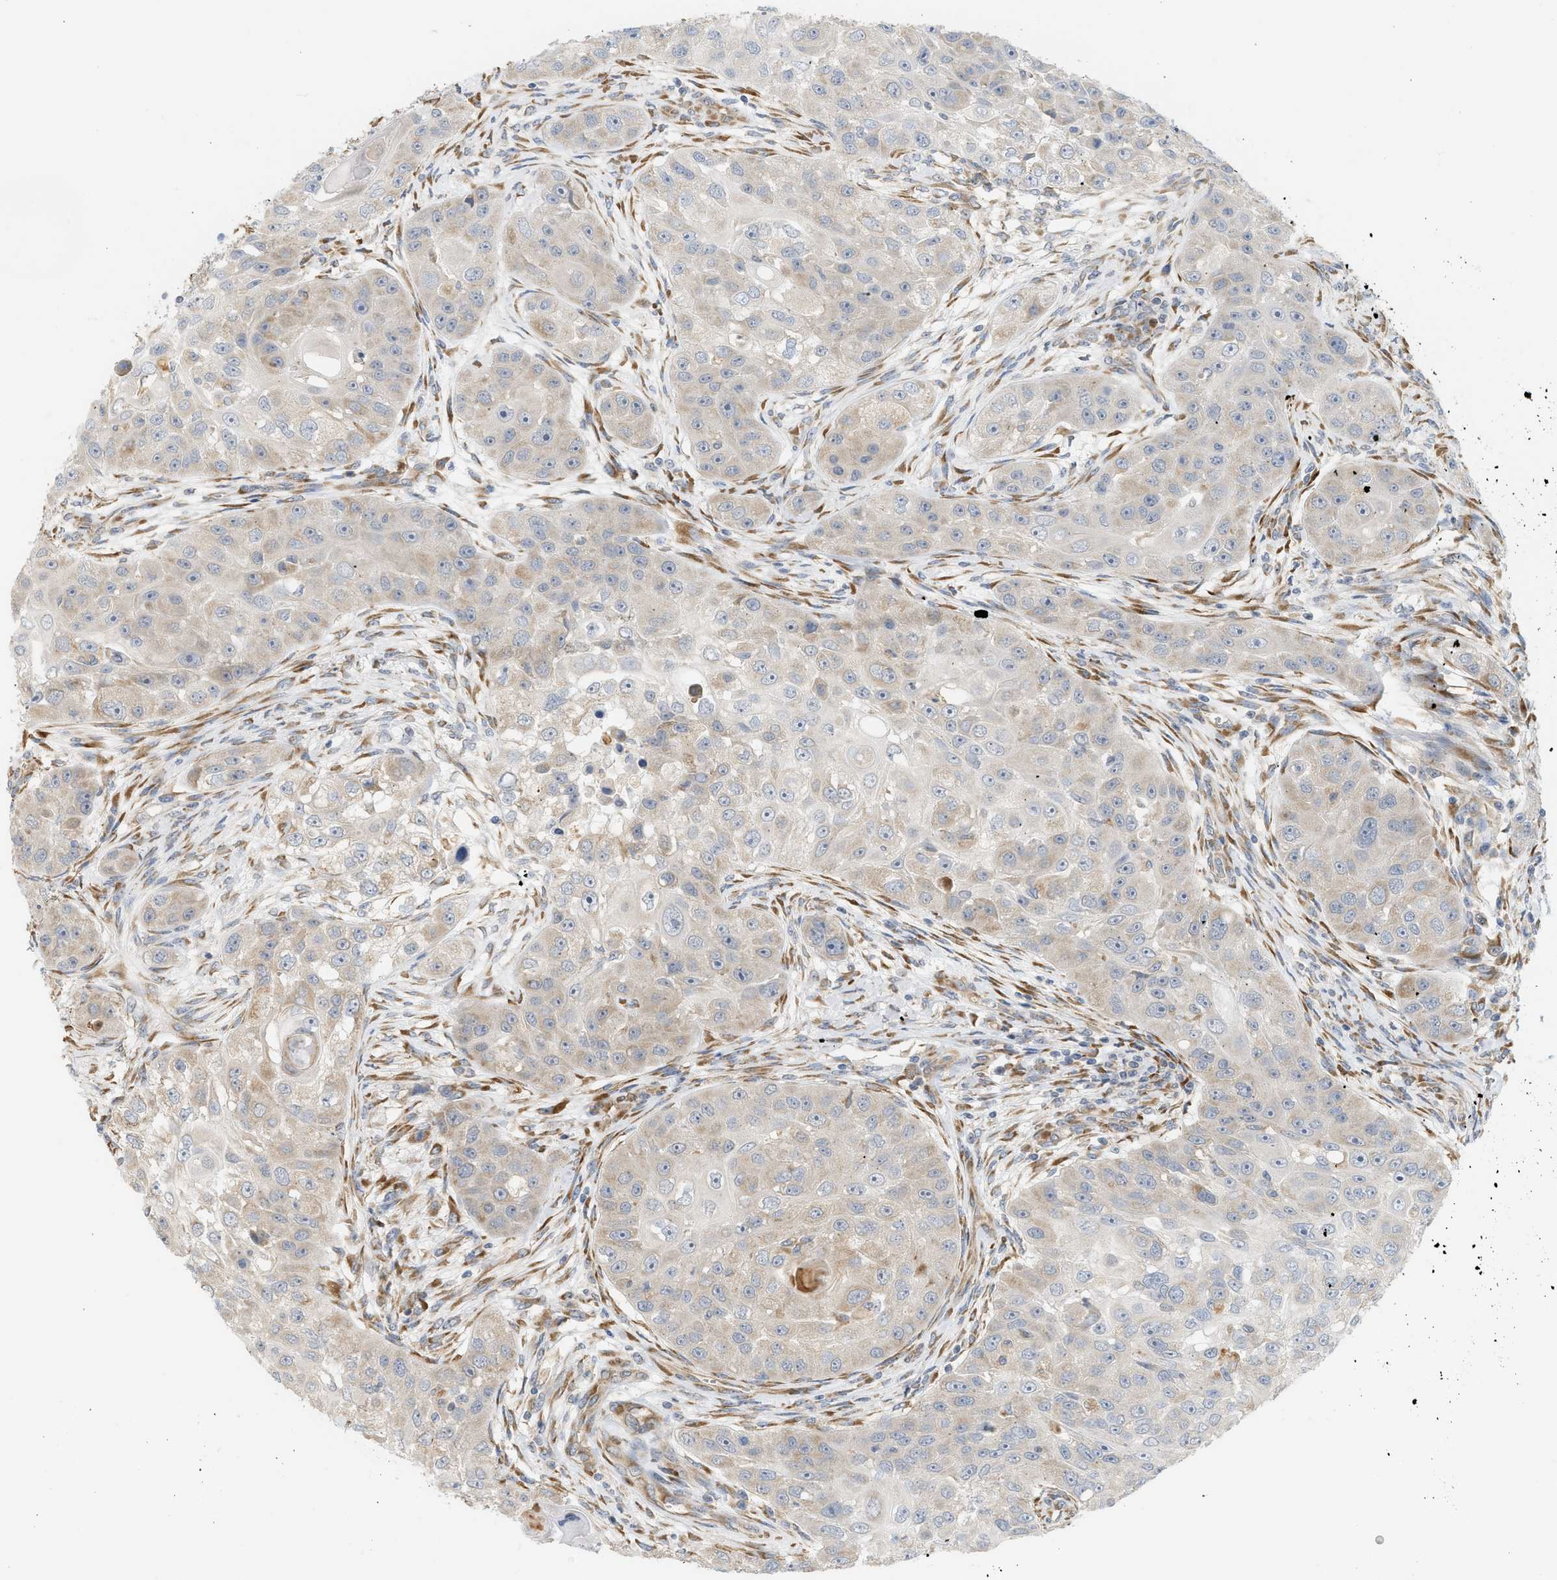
{"staining": {"intensity": "weak", "quantity": "25%-75%", "location": "cytoplasmic/membranous"}, "tissue": "head and neck cancer", "cell_type": "Tumor cells", "image_type": "cancer", "snomed": [{"axis": "morphology", "description": "Normal tissue, NOS"}, {"axis": "morphology", "description": "Squamous cell carcinoma, NOS"}, {"axis": "topography", "description": "Skeletal muscle"}, {"axis": "topography", "description": "Head-Neck"}], "caption": "Head and neck squamous cell carcinoma was stained to show a protein in brown. There is low levels of weak cytoplasmic/membranous positivity in approximately 25%-75% of tumor cells. (IHC, brightfield microscopy, high magnification).", "gene": "SVOP", "patient": {"sex": "male", "age": 51}}